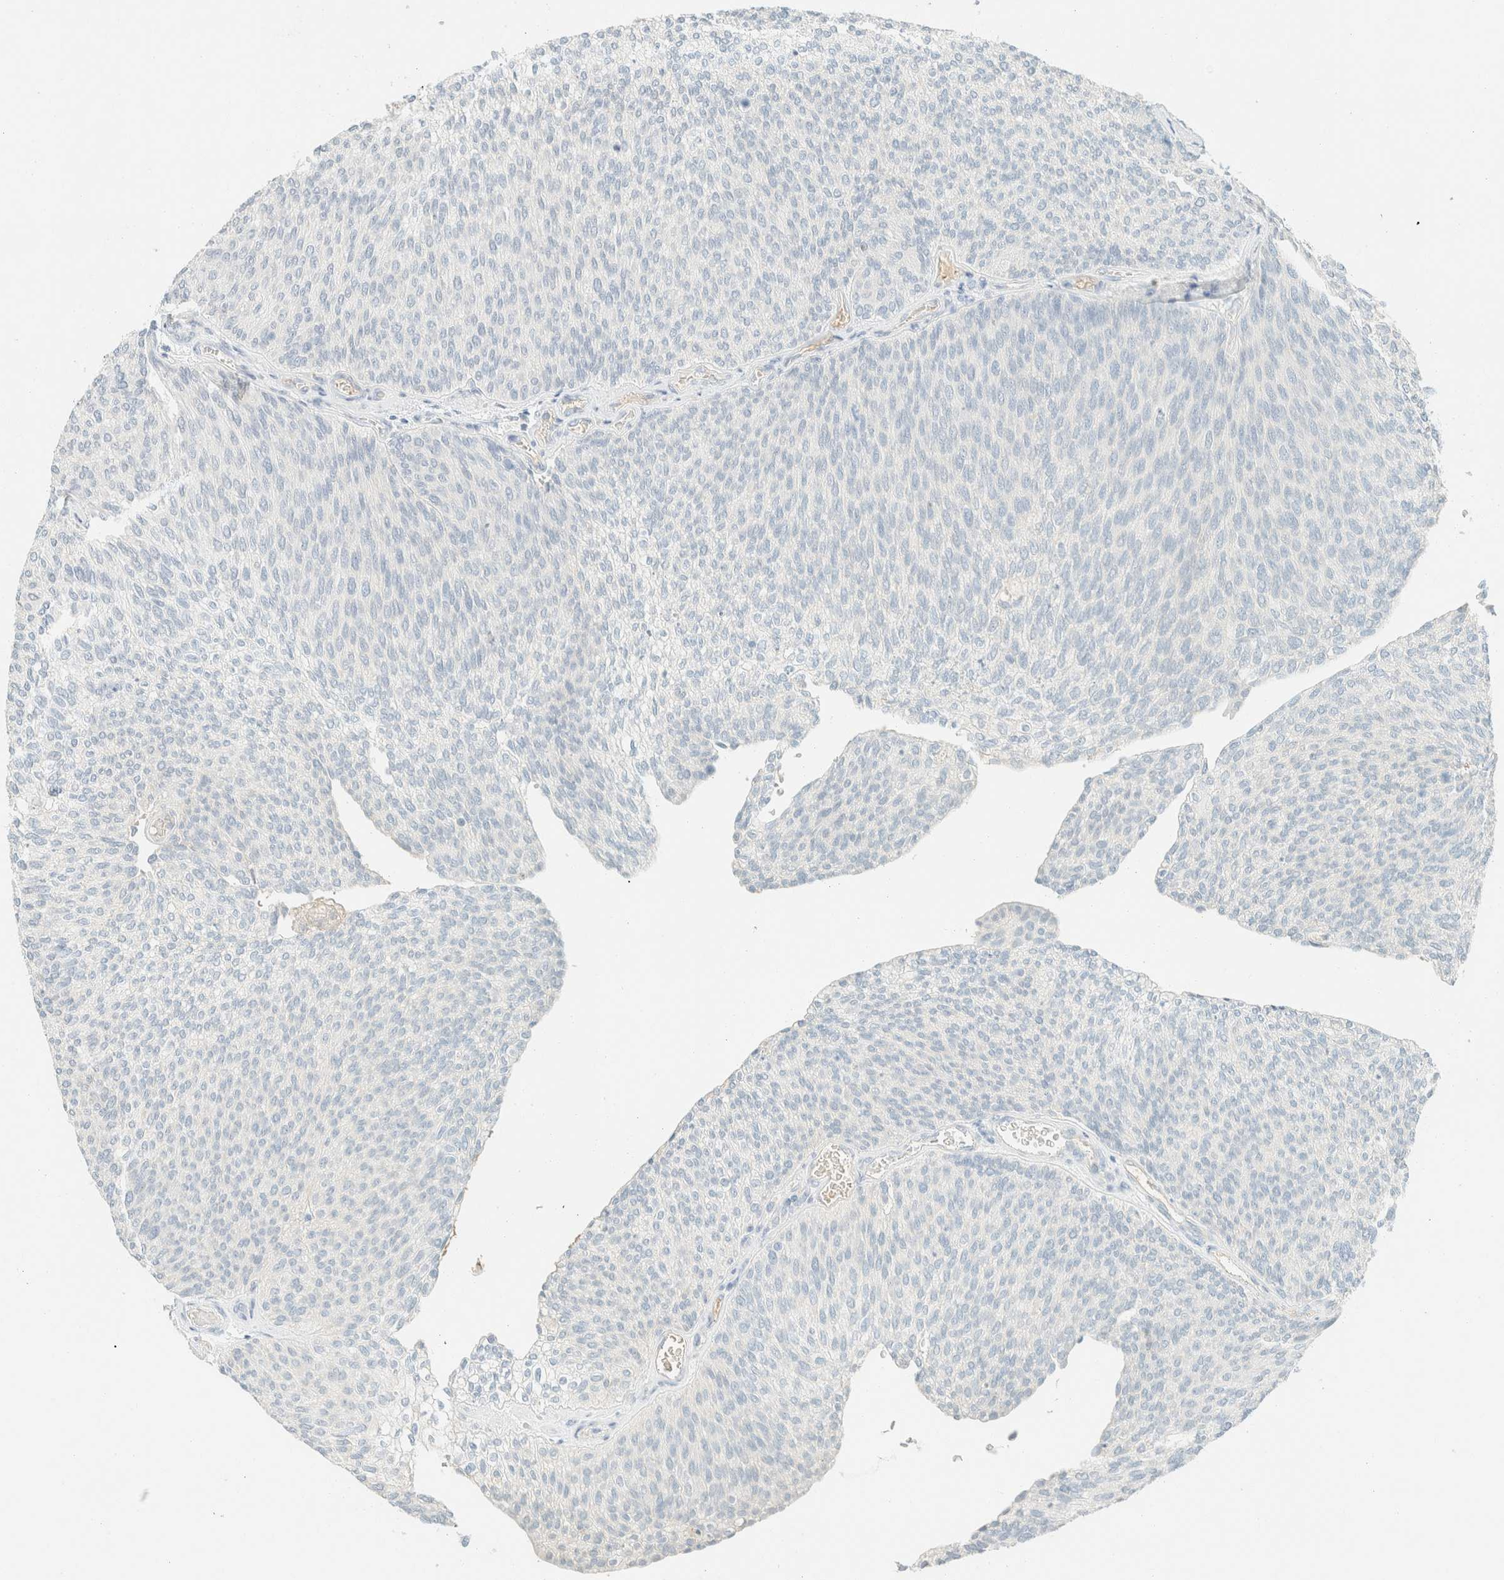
{"staining": {"intensity": "negative", "quantity": "none", "location": "none"}, "tissue": "urothelial cancer", "cell_type": "Tumor cells", "image_type": "cancer", "snomed": [{"axis": "morphology", "description": "Urothelial carcinoma, Low grade"}, {"axis": "topography", "description": "Urinary bladder"}], "caption": "The micrograph reveals no staining of tumor cells in urothelial carcinoma (low-grade).", "gene": "GPA33", "patient": {"sex": "female", "age": 79}}